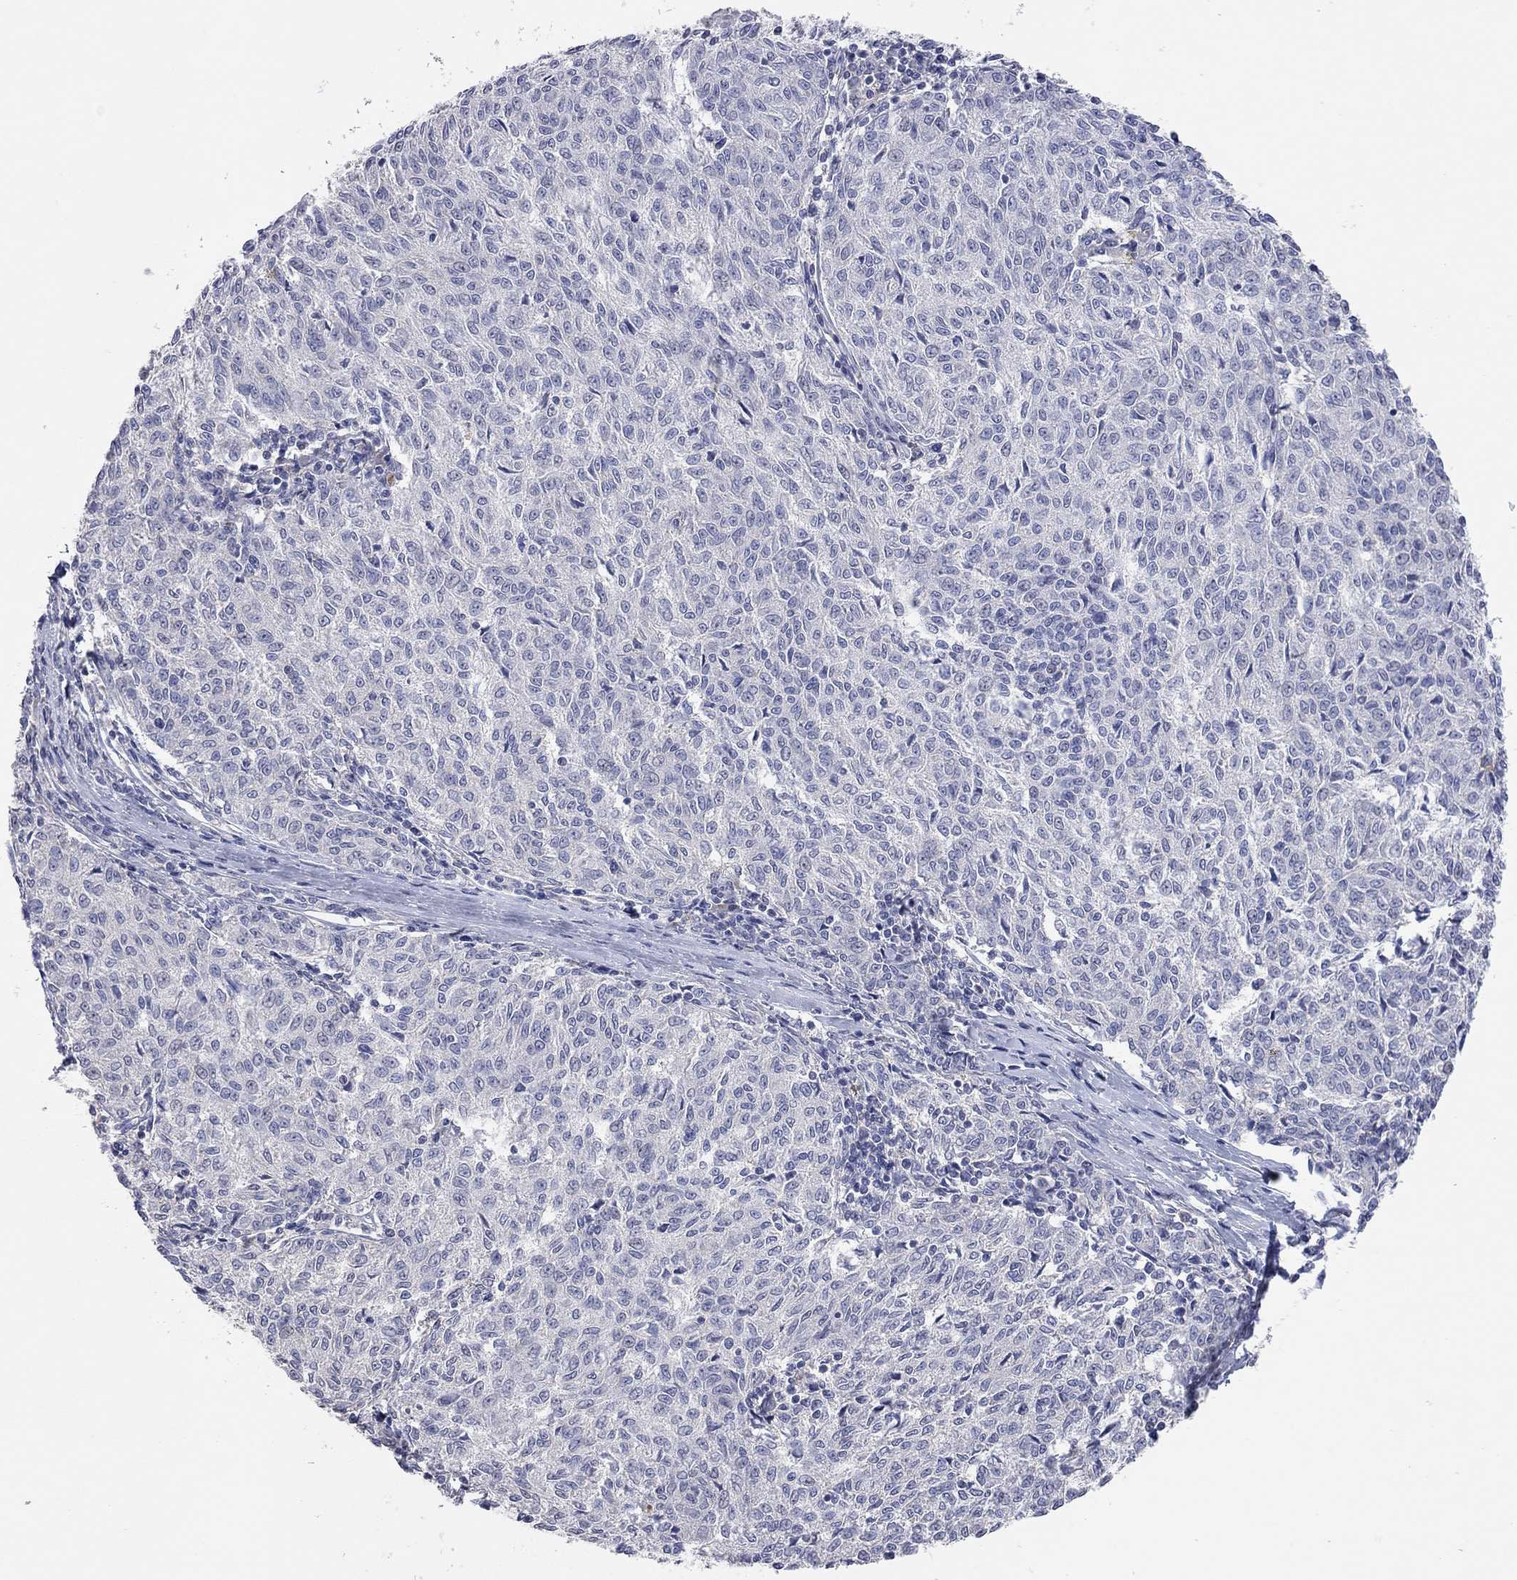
{"staining": {"intensity": "negative", "quantity": "none", "location": "none"}, "tissue": "melanoma", "cell_type": "Tumor cells", "image_type": "cancer", "snomed": [{"axis": "morphology", "description": "Malignant melanoma, NOS"}, {"axis": "topography", "description": "Skin"}], "caption": "Immunohistochemistry image of neoplastic tissue: malignant melanoma stained with DAB (3,3'-diaminobenzidine) shows no significant protein positivity in tumor cells.", "gene": "MMP13", "patient": {"sex": "female", "age": 72}}